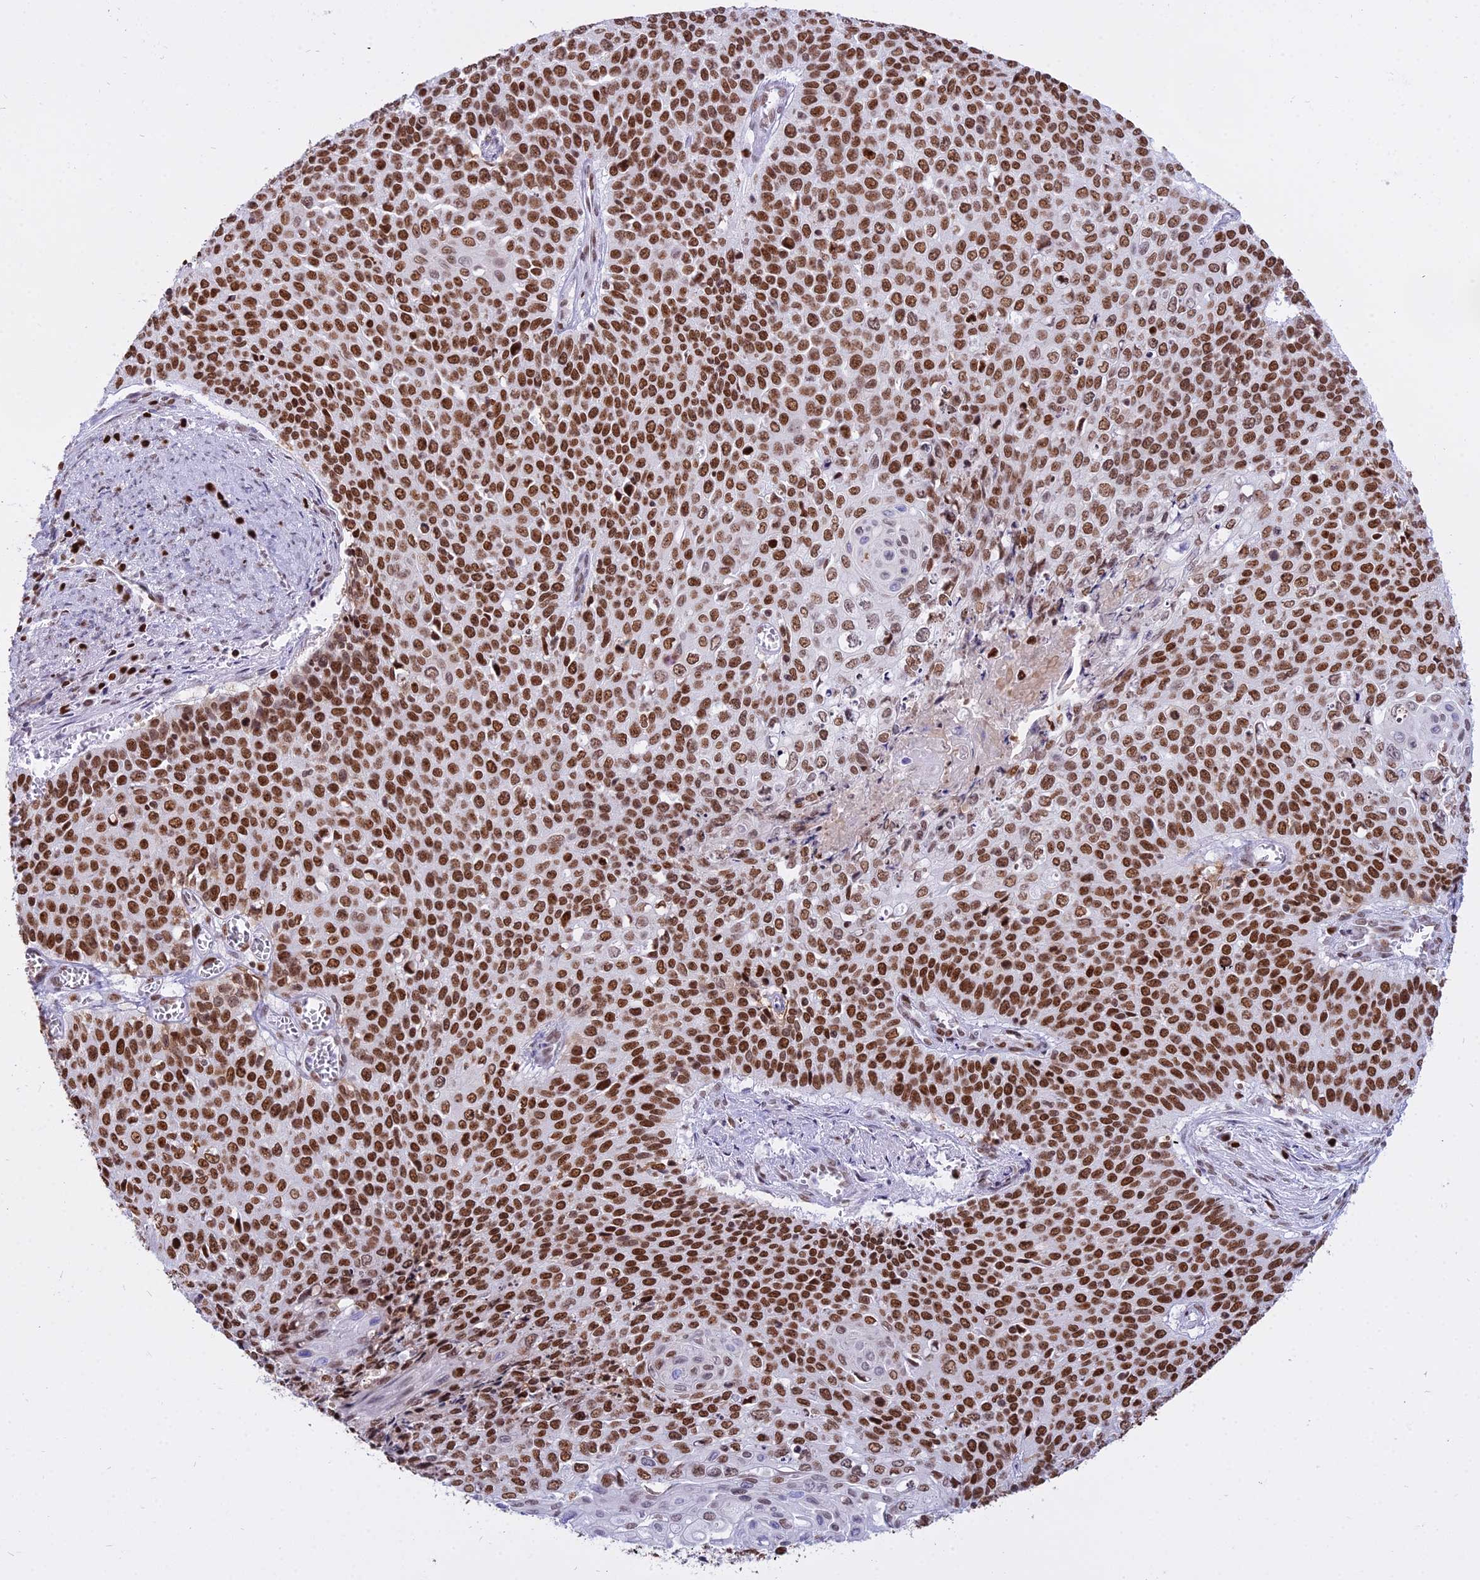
{"staining": {"intensity": "moderate", "quantity": ">75%", "location": "nuclear"}, "tissue": "cervical cancer", "cell_type": "Tumor cells", "image_type": "cancer", "snomed": [{"axis": "morphology", "description": "Squamous cell carcinoma, NOS"}, {"axis": "topography", "description": "Cervix"}], "caption": "Protein expression analysis of squamous cell carcinoma (cervical) demonstrates moderate nuclear expression in about >75% of tumor cells.", "gene": "PARP1", "patient": {"sex": "female", "age": 39}}